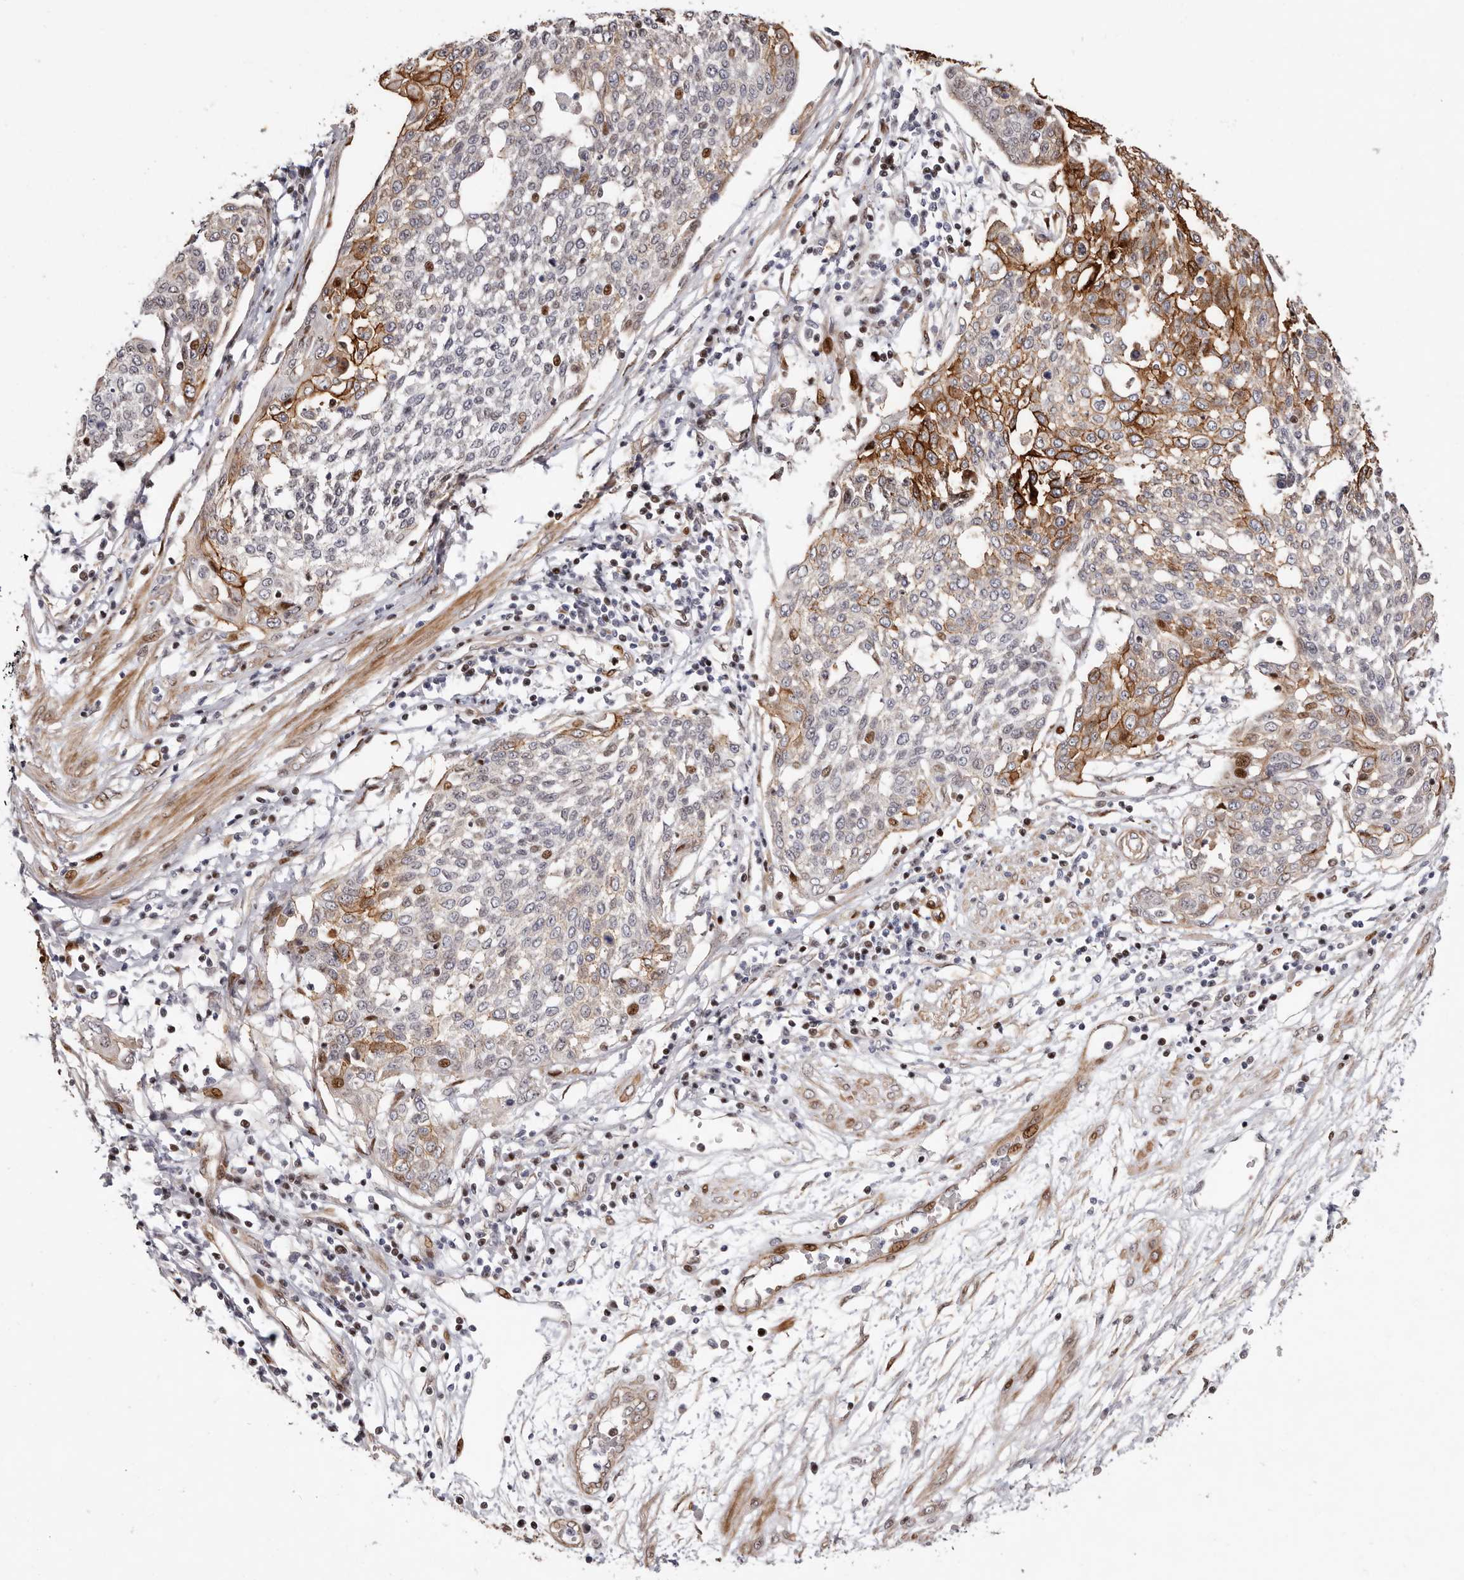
{"staining": {"intensity": "strong", "quantity": "25%-75%", "location": "cytoplasmic/membranous,nuclear"}, "tissue": "cervical cancer", "cell_type": "Tumor cells", "image_type": "cancer", "snomed": [{"axis": "morphology", "description": "Squamous cell carcinoma, NOS"}, {"axis": "topography", "description": "Cervix"}], "caption": "Cervical squamous cell carcinoma stained with immunohistochemistry (IHC) demonstrates strong cytoplasmic/membranous and nuclear expression in approximately 25%-75% of tumor cells. (DAB = brown stain, brightfield microscopy at high magnification).", "gene": "EPHX3", "patient": {"sex": "female", "age": 34}}